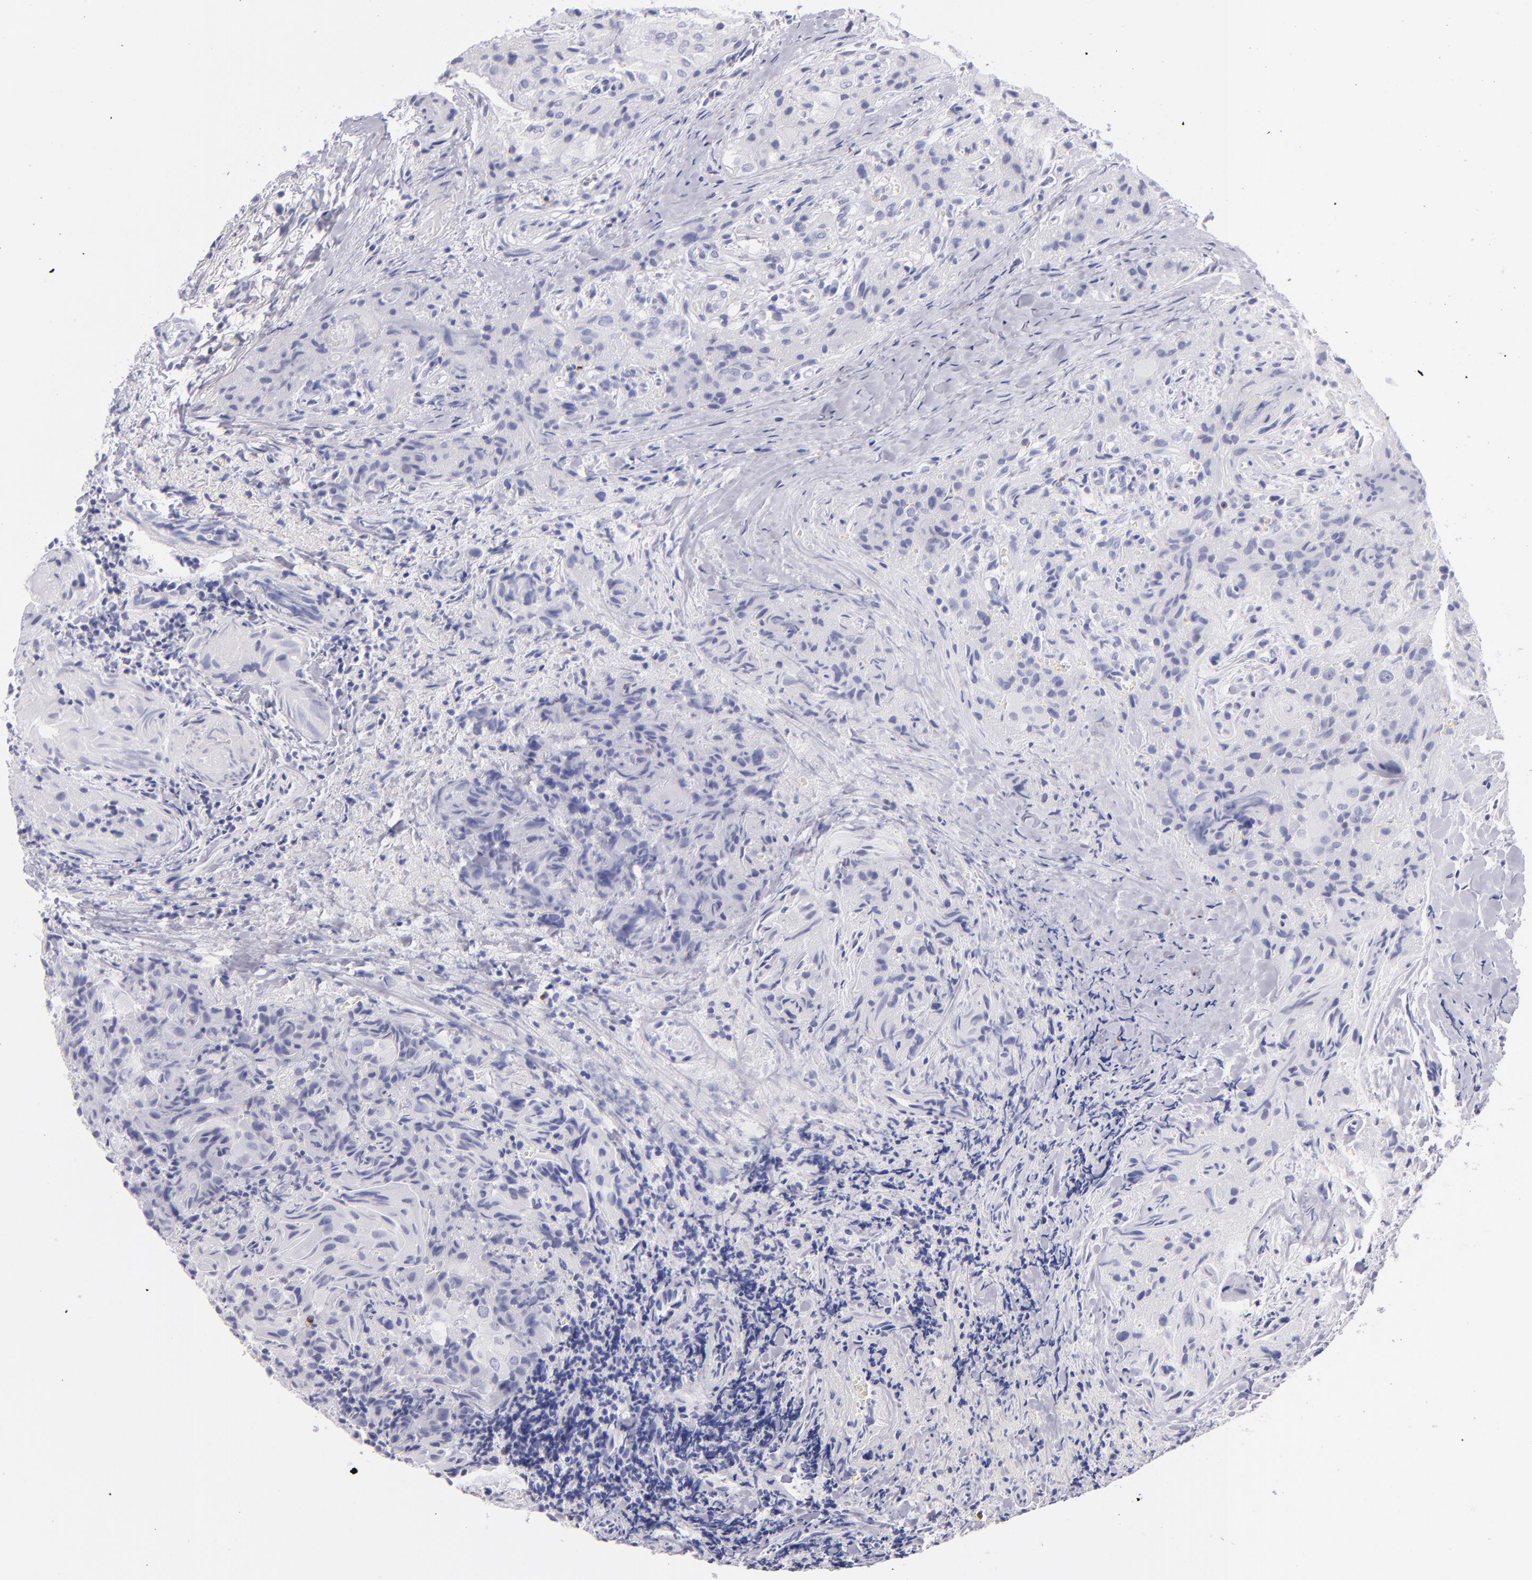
{"staining": {"intensity": "negative", "quantity": "none", "location": "none"}, "tissue": "thyroid cancer", "cell_type": "Tumor cells", "image_type": "cancer", "snomed": [{"axis": "morphology", "description": "Papillary adenocarcinoma, NOS"}, {"axis": "topography", "description": "Thyroid gland"}], "caption": "There is no significant expression in tumor cells of papillary adenocarcinoma (thyroid).", "gene": "PRF1", "patient": {"sex": "female", "age": 71}}